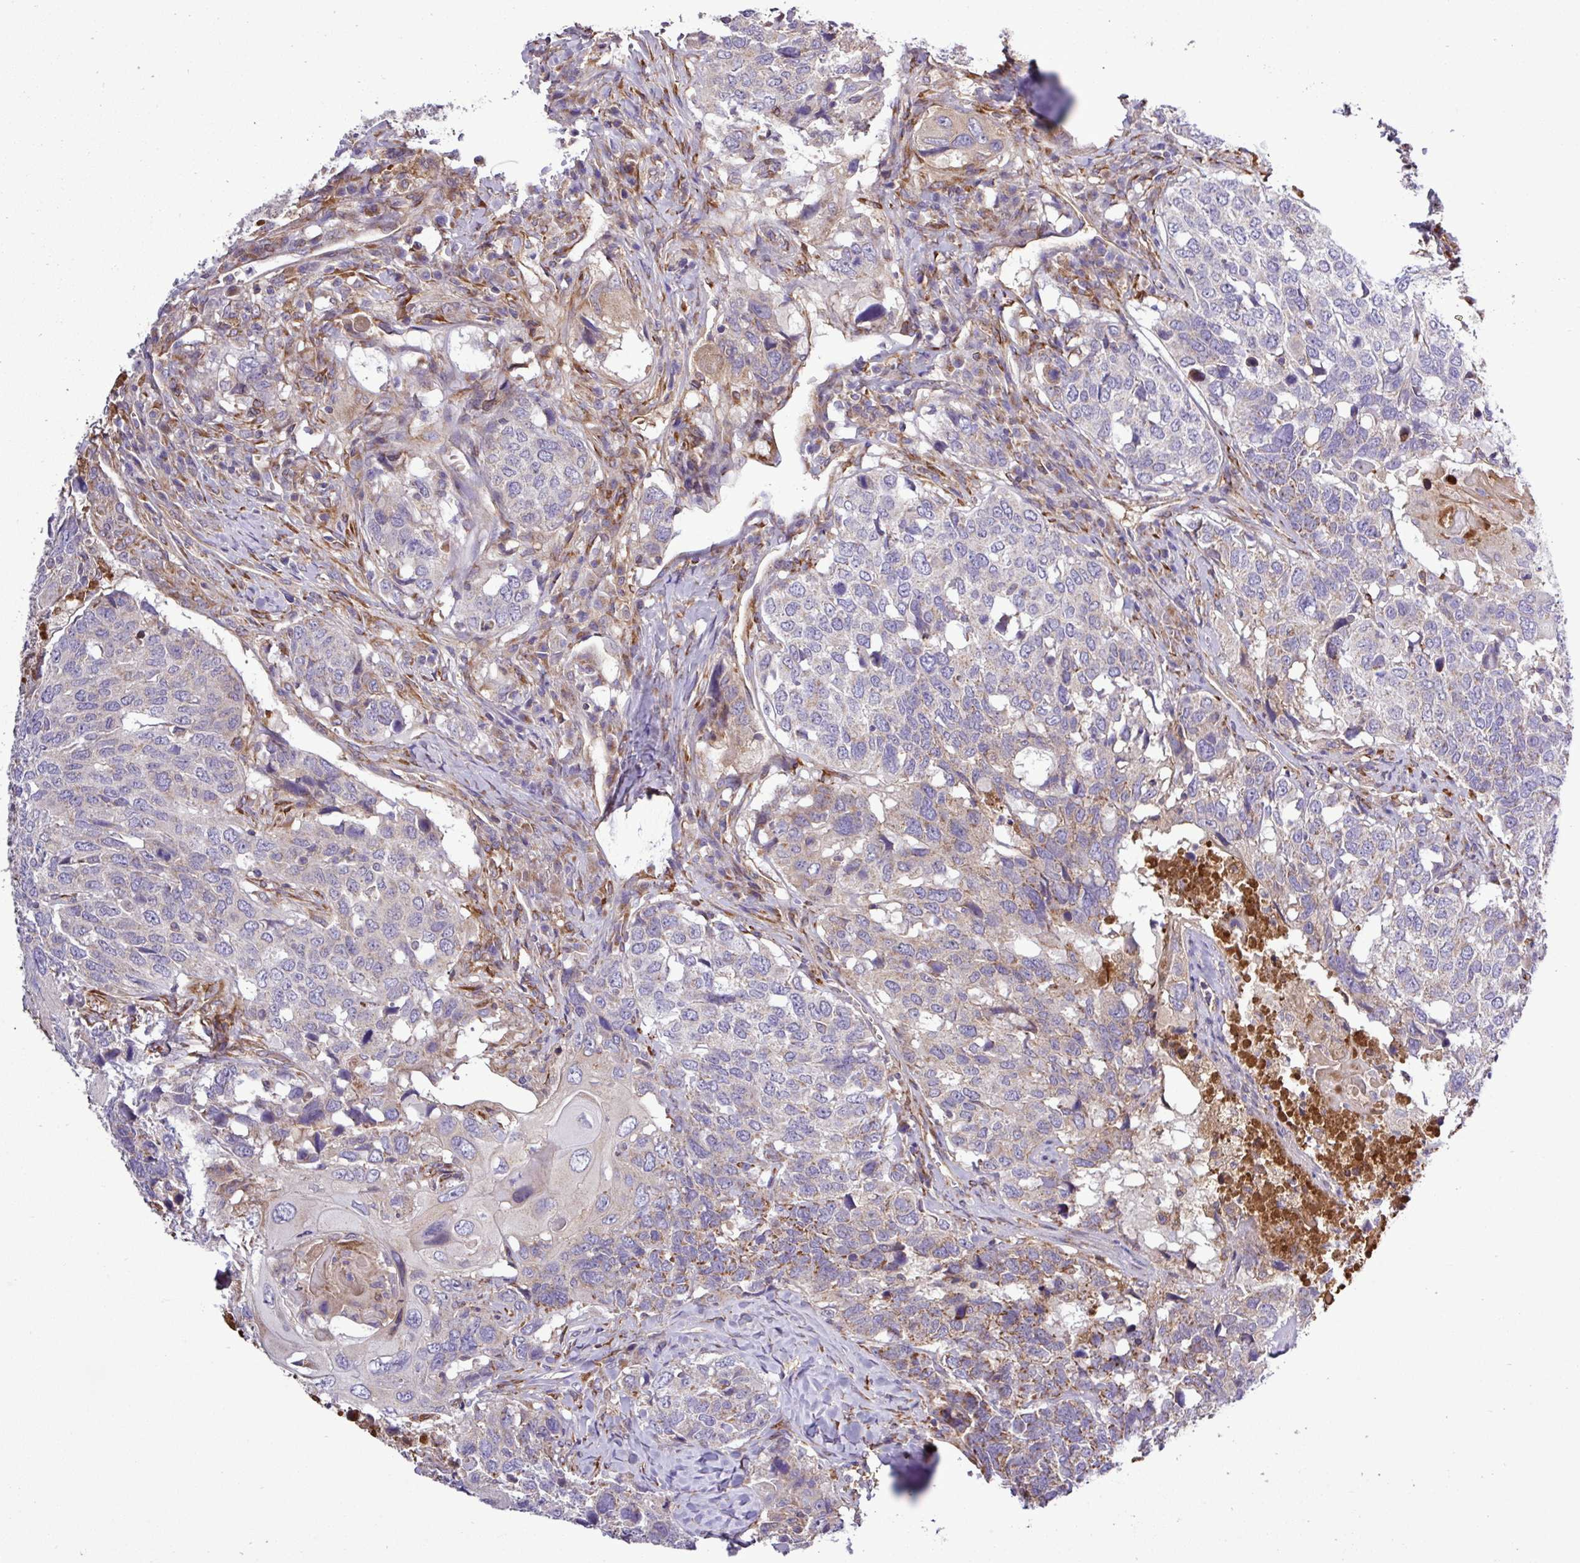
{"staining": {"intensity": "moderate", "quantity": "<25%", "location": "cytoplasmic/membranous"}, "tissue": "head and neck cancer", "cell_type": "Tumor cells", "image_type": "cancer", "snomed": [{"axis": "morphology", "description": "Normal tissue, NOS"}, {"axis": "morphology", "description": "Squamous cell carcinoma, NOS"}, {"axis": "topography", "description": "Skeletal muscle"}, {"axis": "topography", "description": "Vascular tissue"}, {"axis": "topography", "description": "Peripheral nerve tissue"}, {"axis": "topography", "description": "Head-Neck"}], "caption": "Immunohistochemistry of human head and neck cancer (squamous cell carcinoma) shows low levels of moderate cytoplasmic/membranous staining in about <25% of tumor cells. The protein is shown in brown color, while the nuclei are stained blue.", "gene": "CWH43", "patient": {"sex": "male", "age": 66}}